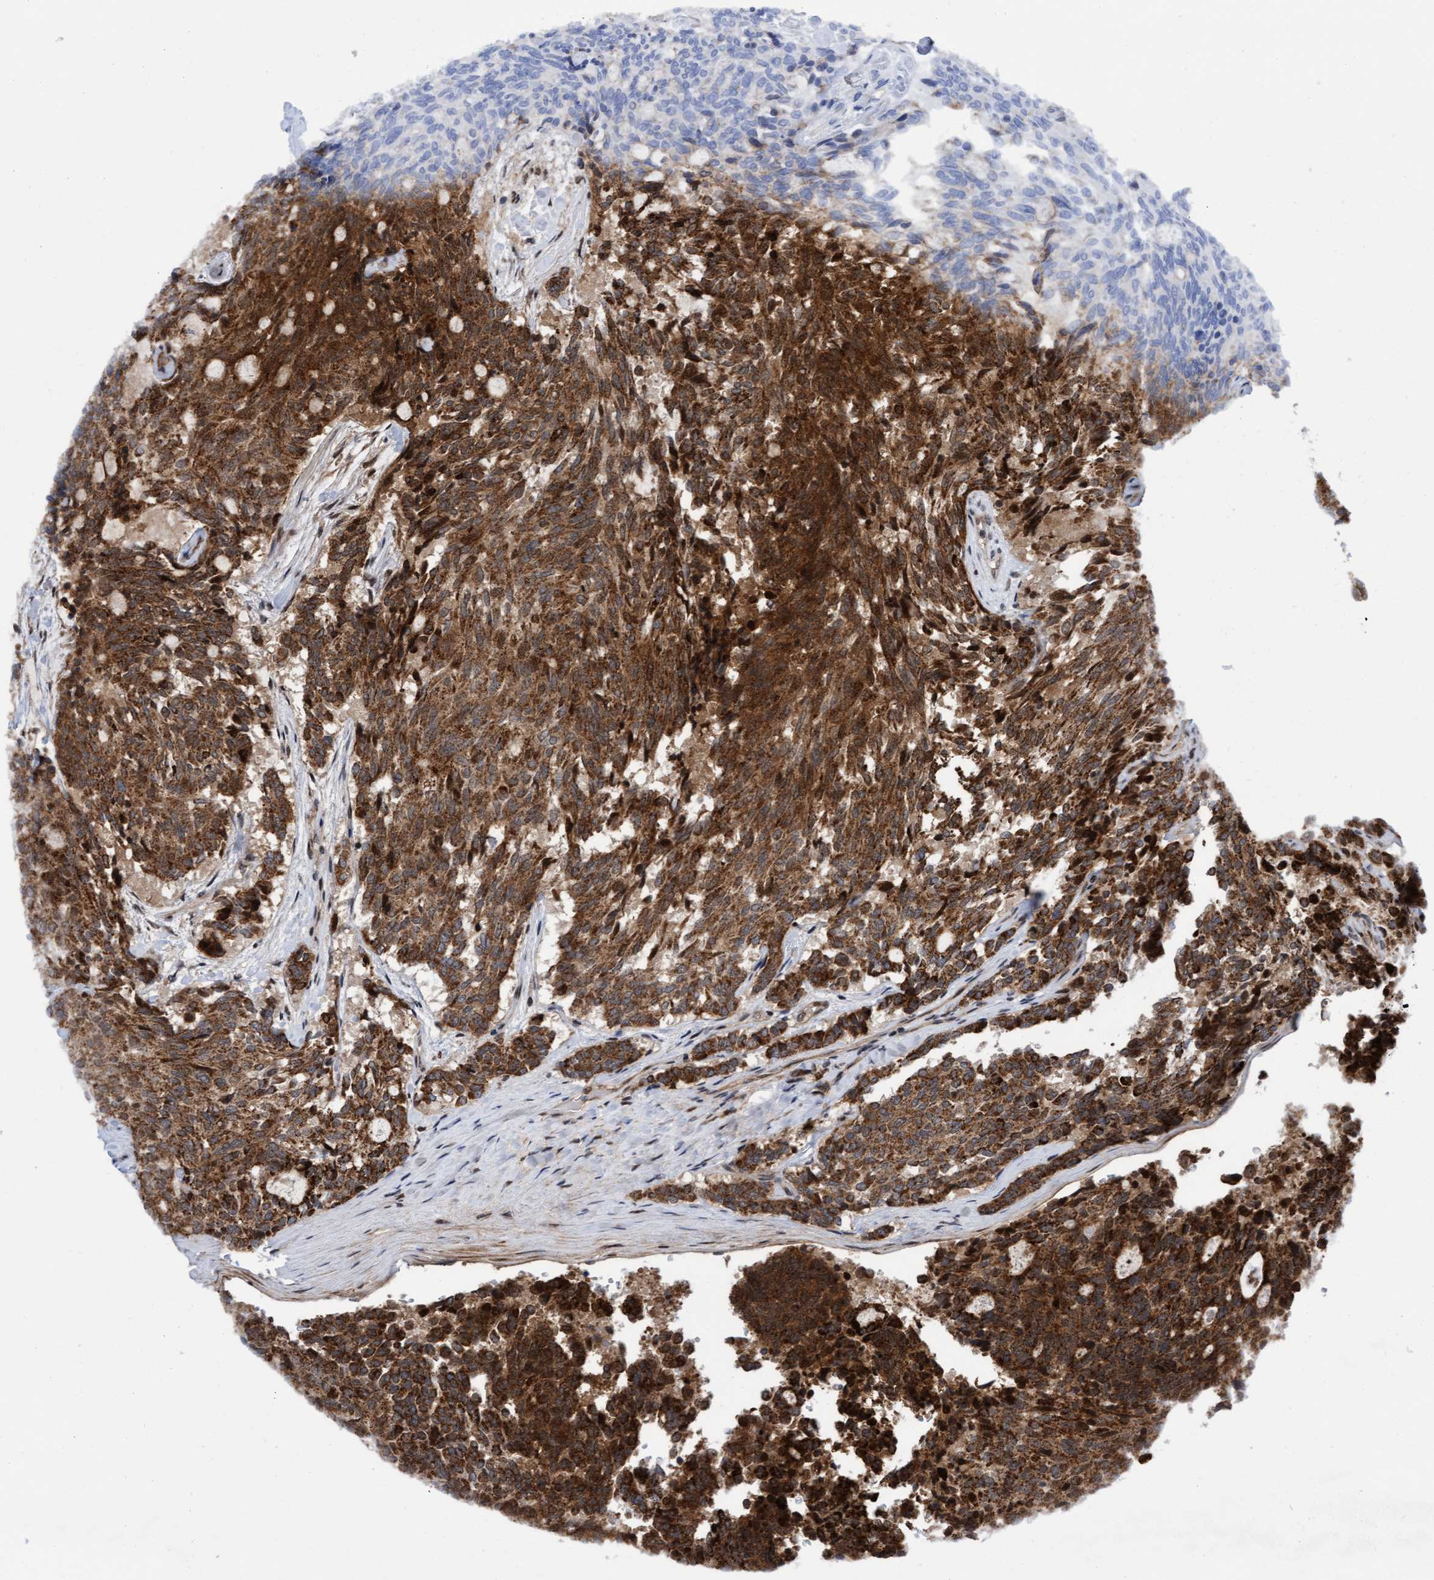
{"staining": {"intensity": "strong", "quantity": ">75%", "location": "cytoplasmic/membranous"}, "tissue": "carcinoid", "cell_type": "Tumor cells", "image_type": "cancer", "snomed": [{"axis": "morphology", "description": "Carcinoid, malignant, NOS"}, {"axis": "topography", "description": "Pancreas"}], "caption": "The immunohistochemical stain shows strong cytoplasmic/membranous expression in tumor cells of carcinoid tissue.", "gene": "ITFG1", "patient": {"sex": "female", "age": 54}}